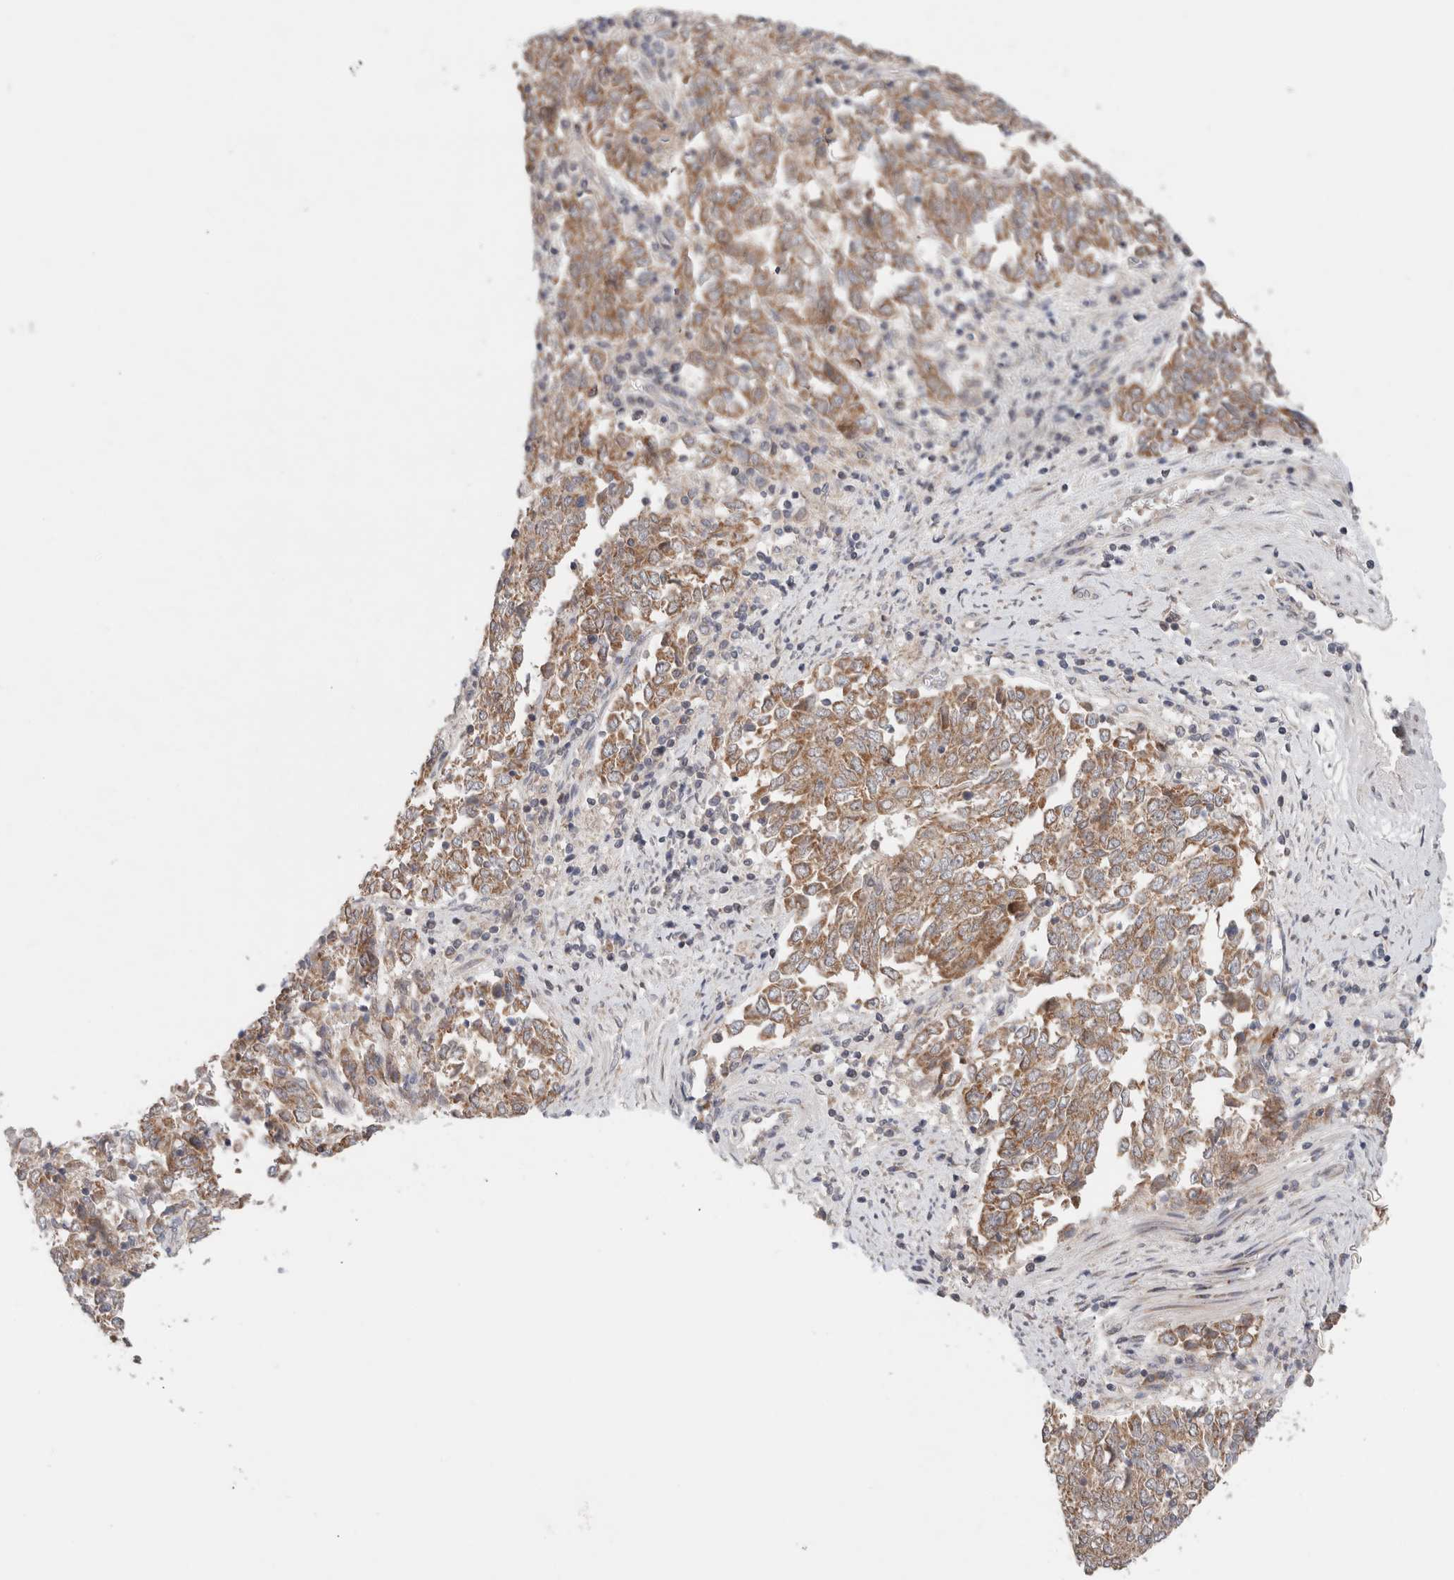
{"staining": {"intensity": "moderate", "quantity": ">75%", "location": "cytoplasmic/membranous"}, "tissue": "endometrial cancer", "cell_type": "Tumor cells", "image_type": "cancer", "snomed": [{"axis": "morphology", "description": "Adenocarcinoma, NOS"}, {"axis": "topography", "description": "Endometrium"}], "caption": "Adenocarcinoma (endometrial) tissue exhibits moderate cytoplasmic/membranous staining in about >75% of tumor cells, visualized by immunohistochemistry.", "gene": "ERI3", "patient": {"sex": "female", "age": 80}}